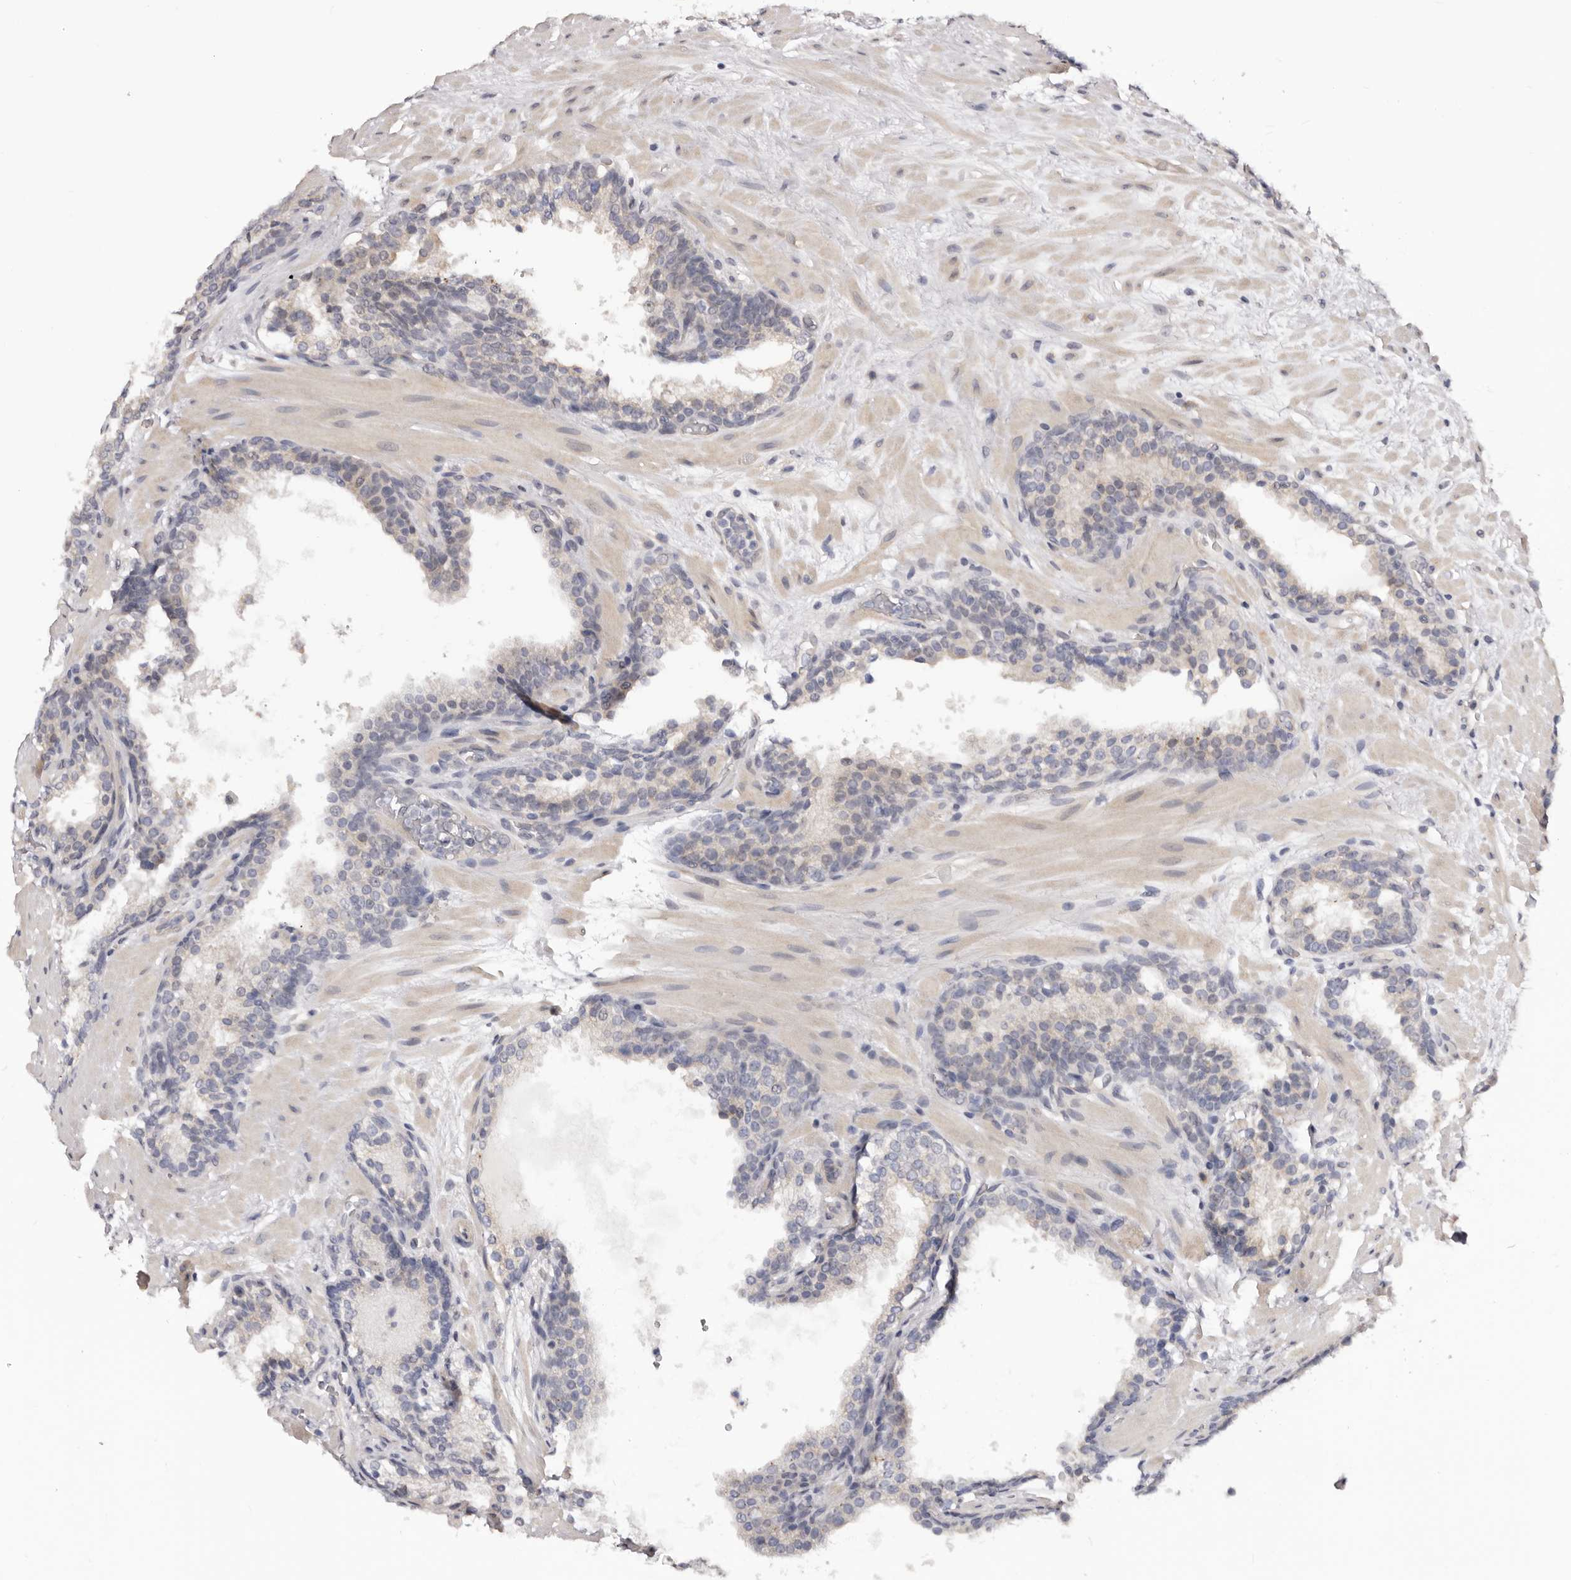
{"staining": {"intensity": "negative", "quantity": "none", "location": "none"}, "tissue": "prostate cancer", "cell_type": "Tumor cells", "image_type": "cancer", "snomed": [{"axis": "morphology", "description": "Adenocarcinoma, High grade"}, {"axis": "topography", "description": "Prostate"}], "caption": "Immunohistochemistry (IHC) of human adenocarcinoma (high-grade) (prostate) exhibits no staining in tumor cells.", "gene": "NOL12", "patient": {"sex": "male", "age": 56}}